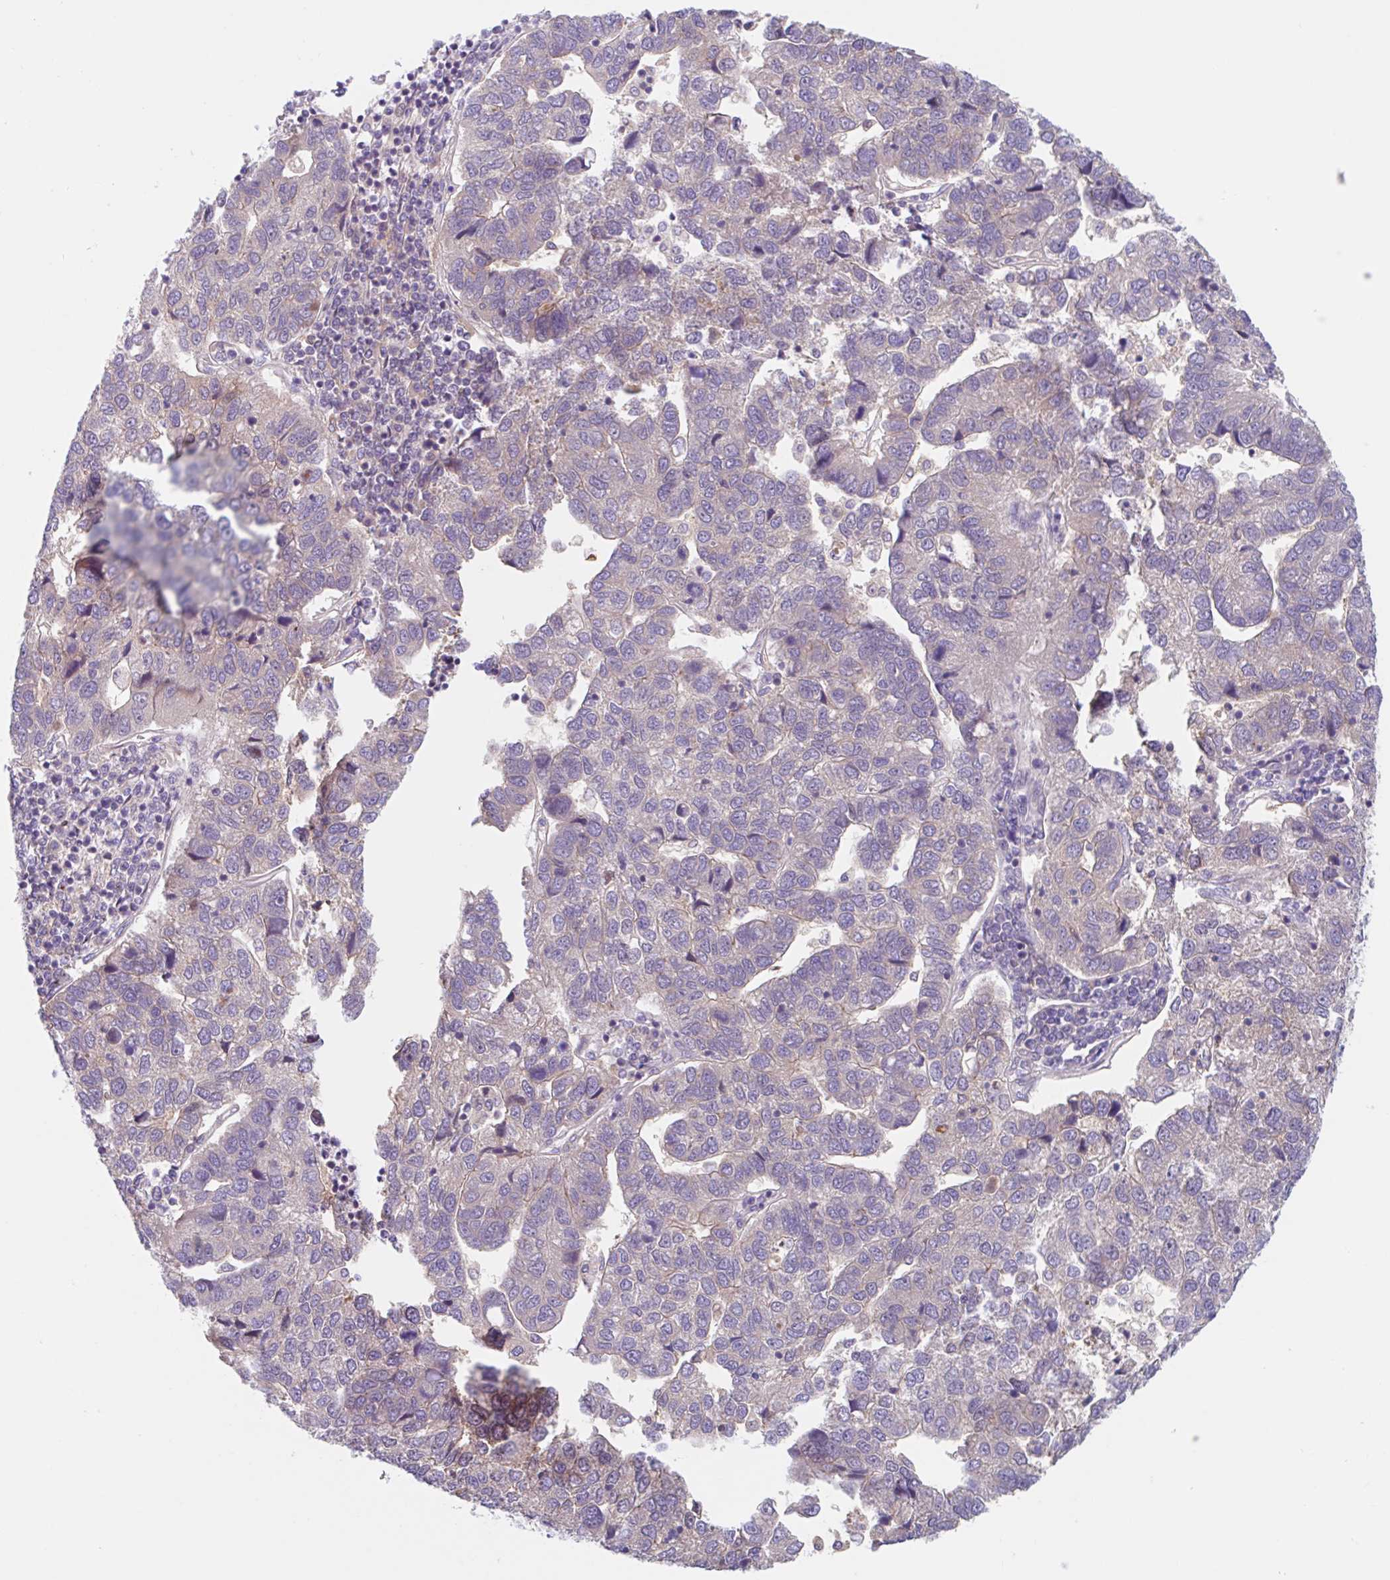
{"staining": {"intensity": "weak", "quantity": "<25%", "location": "cytoplasmic/membranous"}, "tissue": "pancreatic cancer", "cell_type": "Tumor cells", "image_type": "cancer", "snomed": [{"axis": "morphology", "description": "Adenocarcinoma, NOS"}, {"axis": "topography", "description": "Pancreas"}], "caption": "Pancreatic adenocarcinoma was stained to show a protein in brown. There is no significant expression in tumor cells.", "gene": "TMEM86A", "patient": {"sex": "female", "age": 61}}